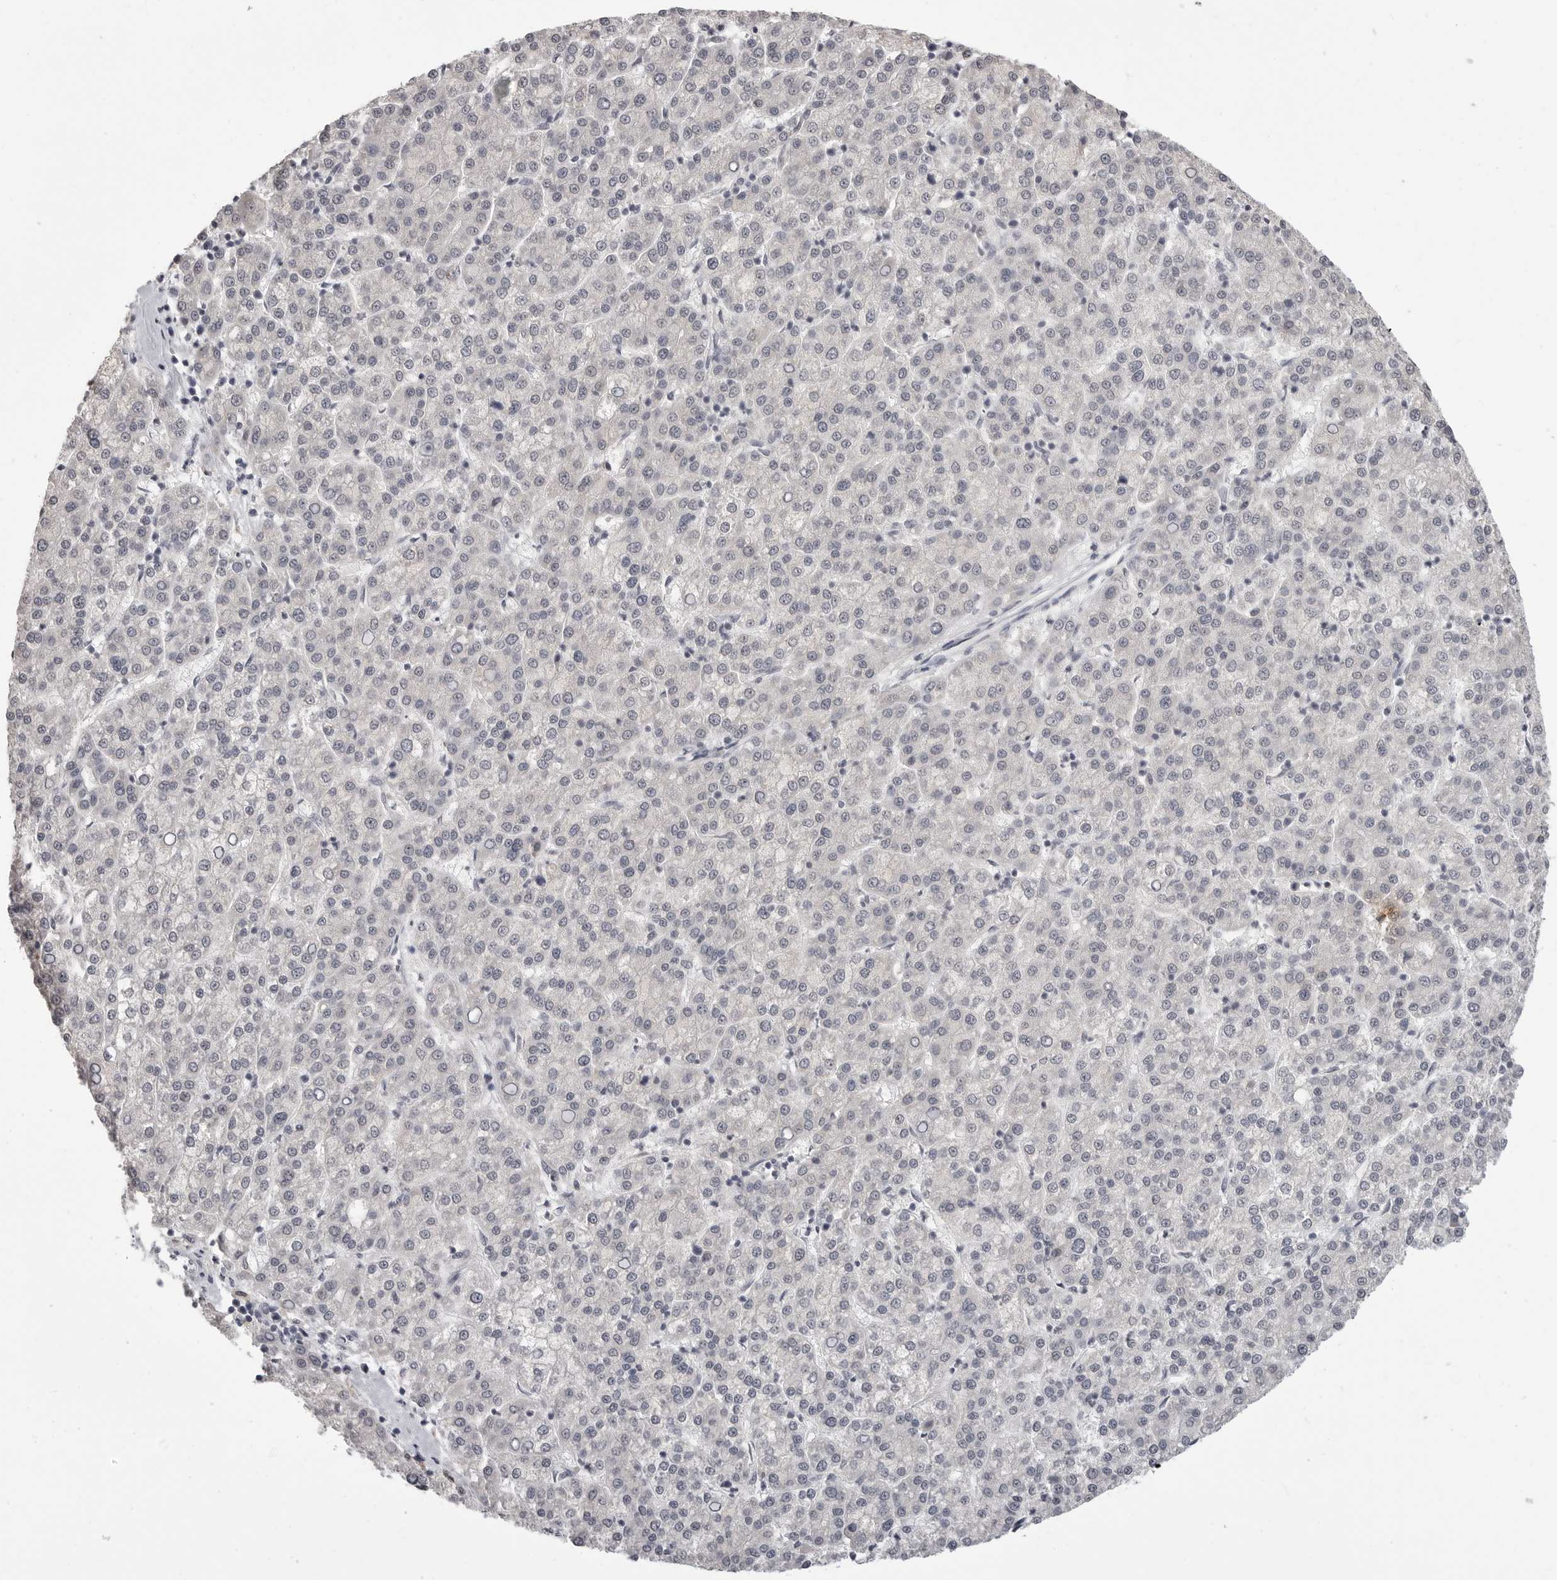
{"staining": {"intensity": "negative", "quantity": "none", "location": "none"}, "tissue": "liver cancer", "cell_type": "Tumor cells", "image_type": "cancer", "snomed": [{"axis": "morphology", "description": "Carcinoma, Hepatocellular, NOS"}, {"axis": "topography", "description": "Liver"}], "caption": "An immunohistochemistry (IHC) micrograph of liver hepatocellular carcinoma is shown. There is no staining in tumor cells of liver hepatocellular carcinoma.", "gene": "PRSS1", "patient": {"sex": "female", "age": 58}}